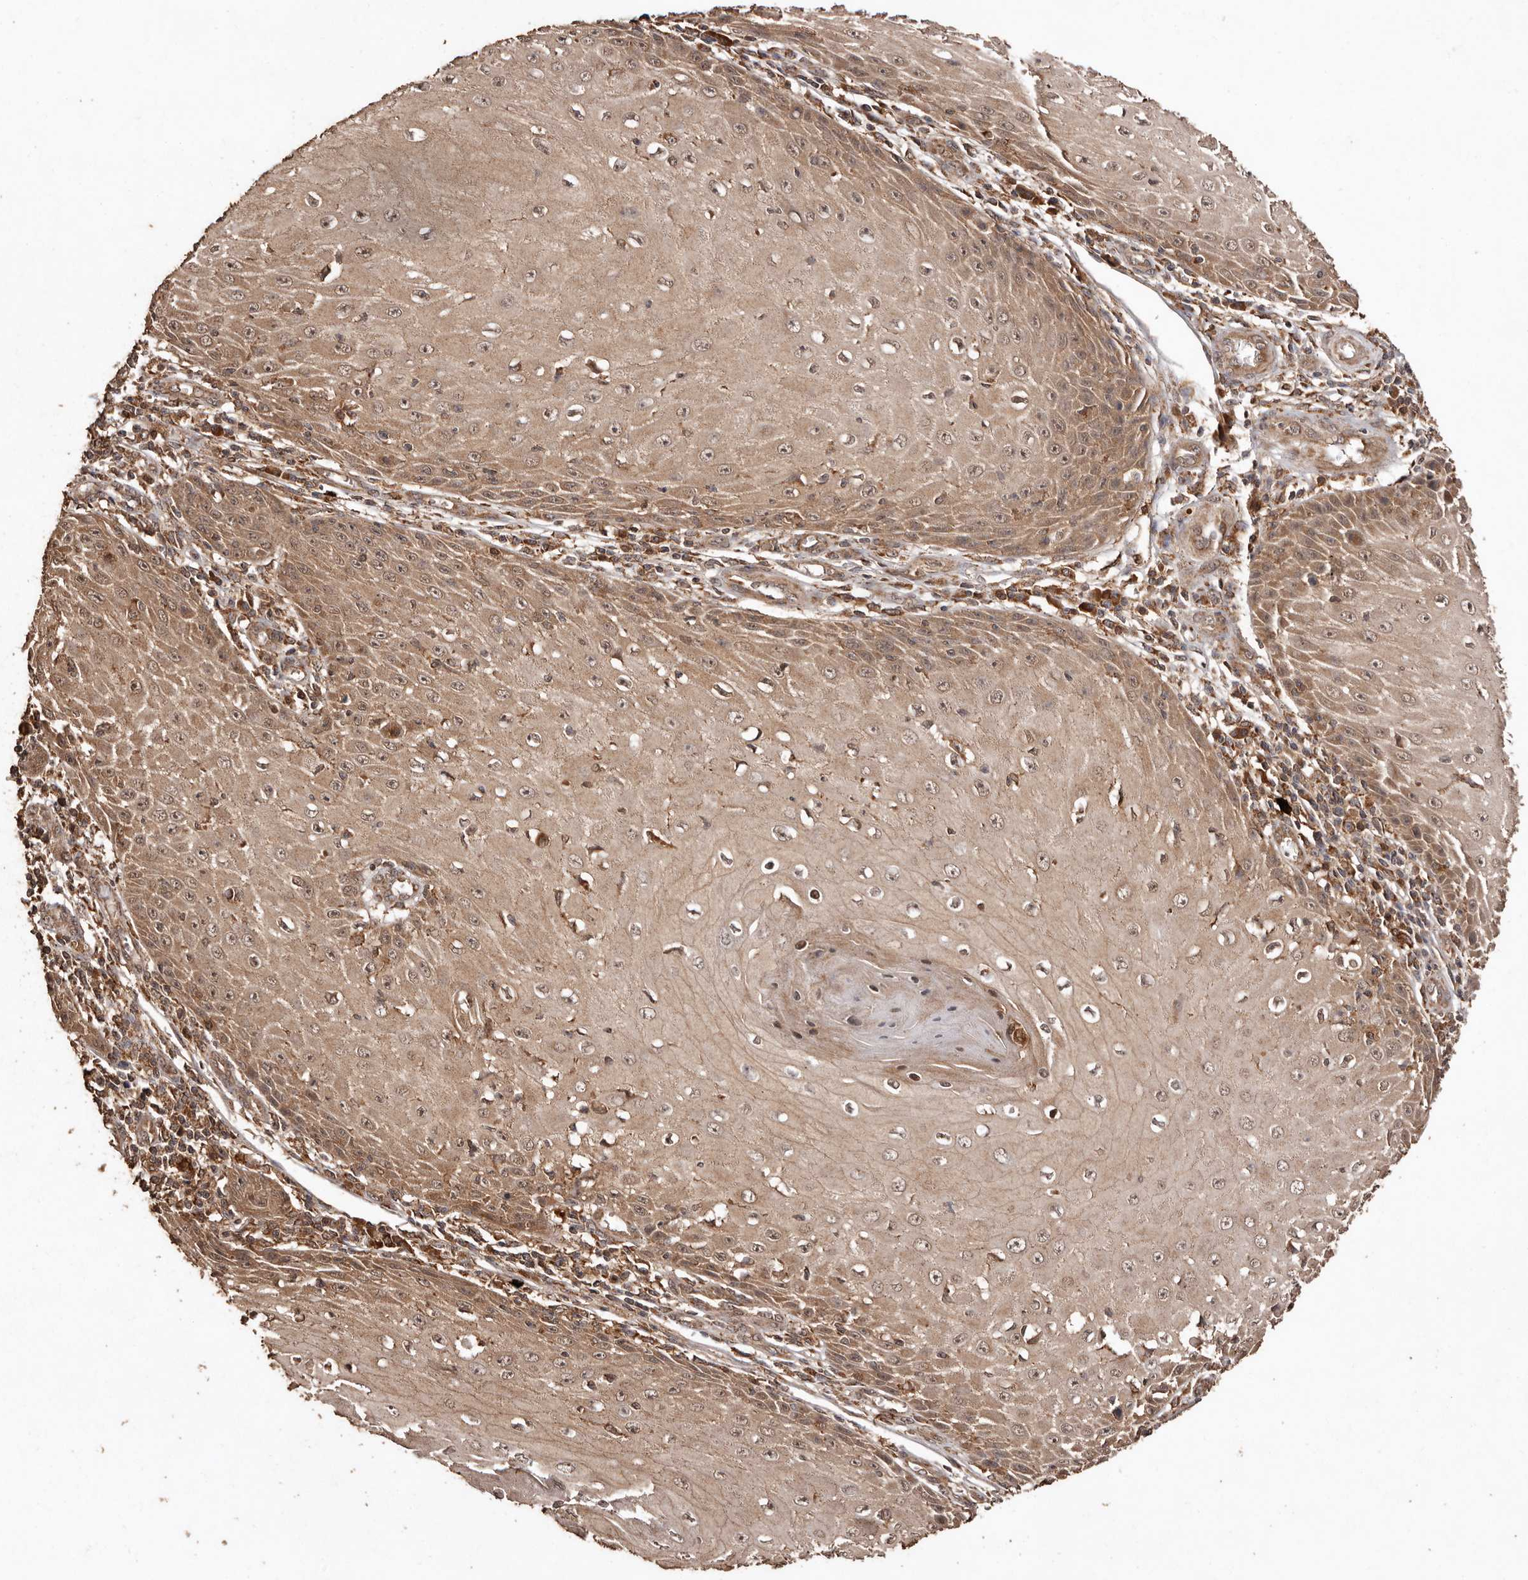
{"staining": {"intensity": "moderate", "quantity": ">75%", "location": "cytoplasmic/membranous"}, "tissue": "skin cancer", "cell_type": "Tumor cells", "image_type": "cancer", "snomed": [{"axis": "morphology", "description": "Squamous cell carcinoma, NOS"}, {"axis": "topography", "description": "Skin"}], "caption": "Immunohistochemistry (IHC) (DAB (3,3'-diaminobenzidine)) staining of human squamous cell carcinoma (skin) shows moderate cytoplasmic/membranous protein staining in about >75% of tumor cells.", "gene": "RWDD1", "patient": {"sex": "female", "age": 73}}